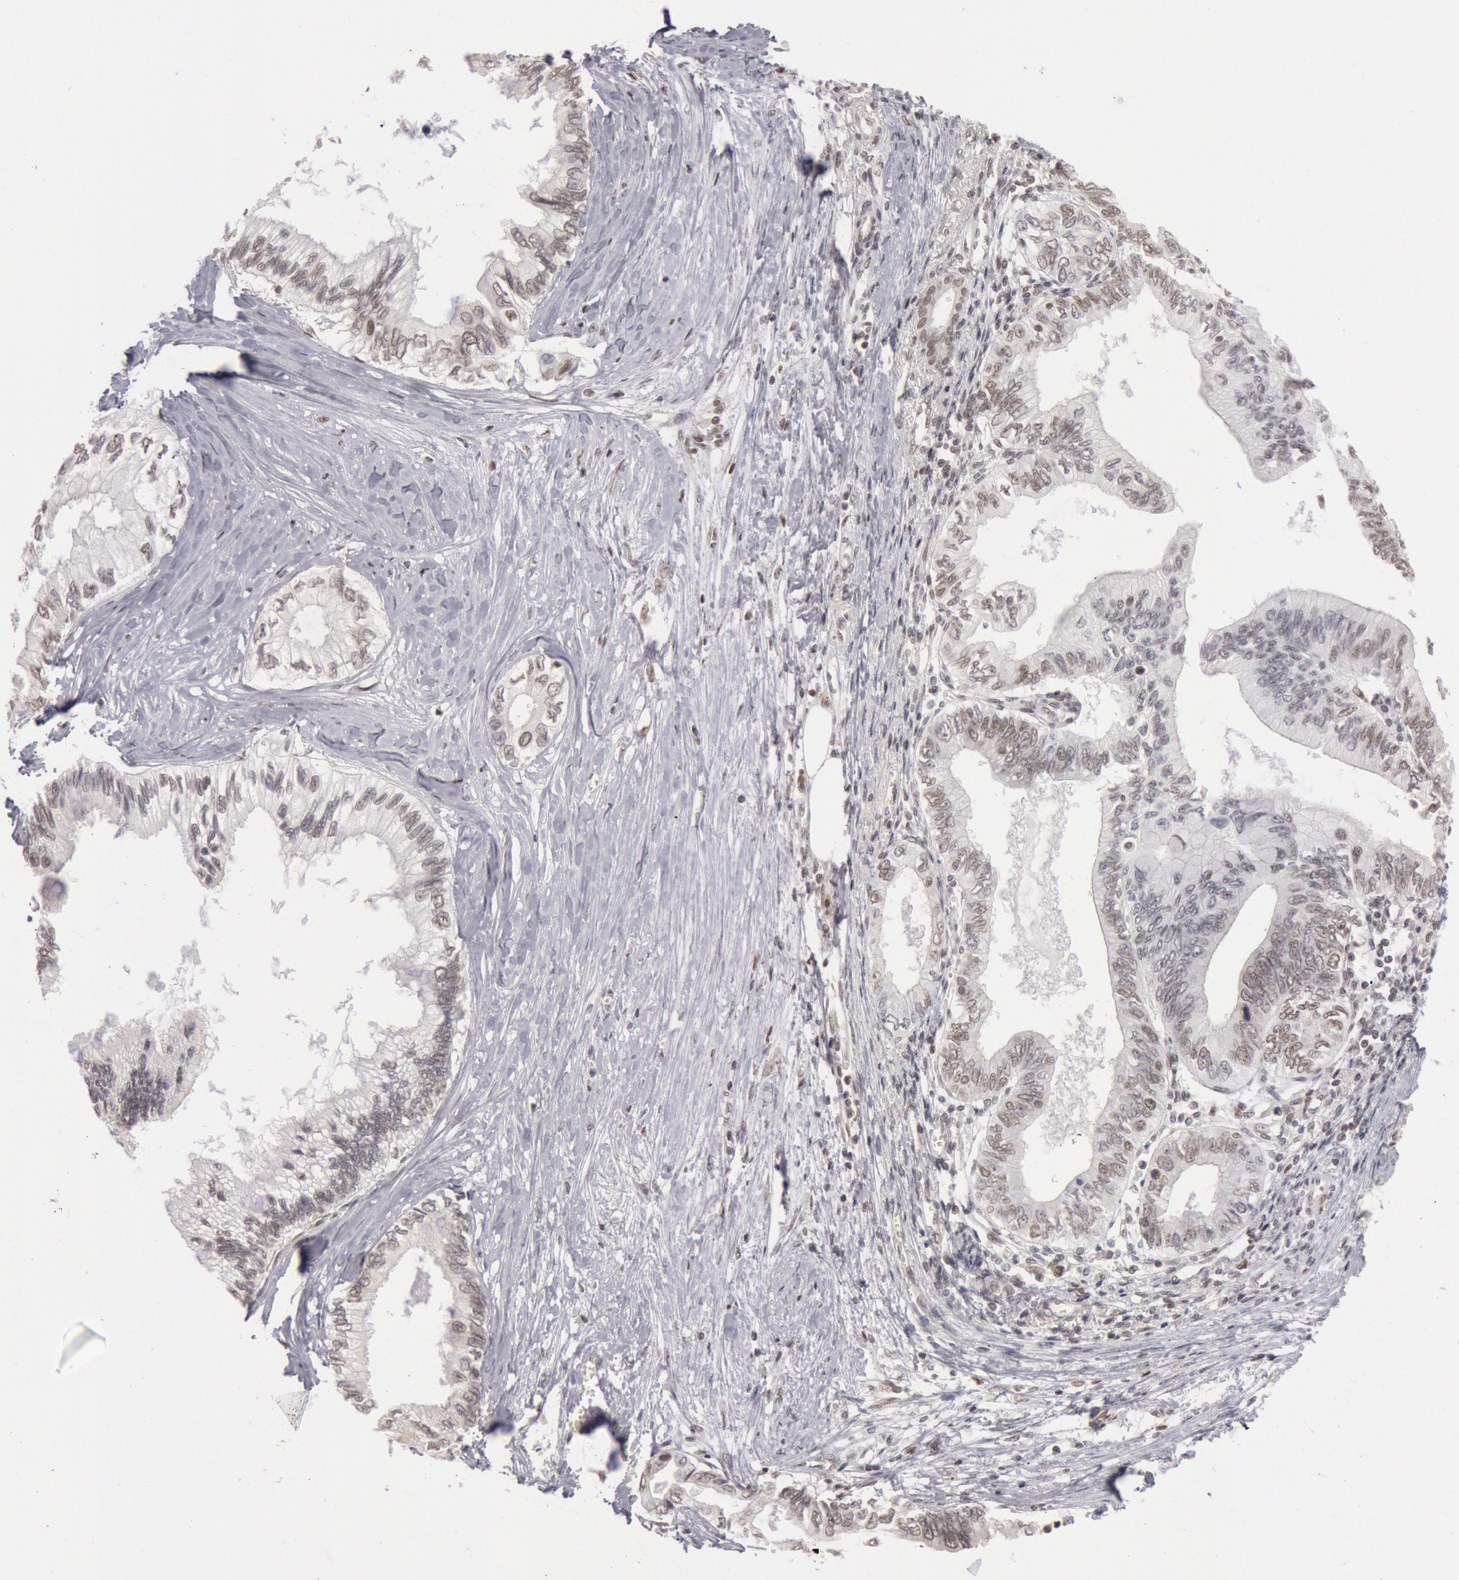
{"staining": {"intensity": "weak", "quantity": ">75%", "location": "nuclear"}, "tissue": "pancreatic cancer", "cell_type": "Tumor cells", "image_type": "cancer", "snomed": [{"axis": "morphology", "description": "Adenocarcinoma, NOS"}, {"axis": "topography", "description": "Pancreas"}], "caption": "Human adenocarcinoma (pancreatic) stained with a brown dye displays weak nuclear positive staining in about >75% of tumor cells.", "gene": "ESS2", "patient": {"sex": "female", "age": 66}}